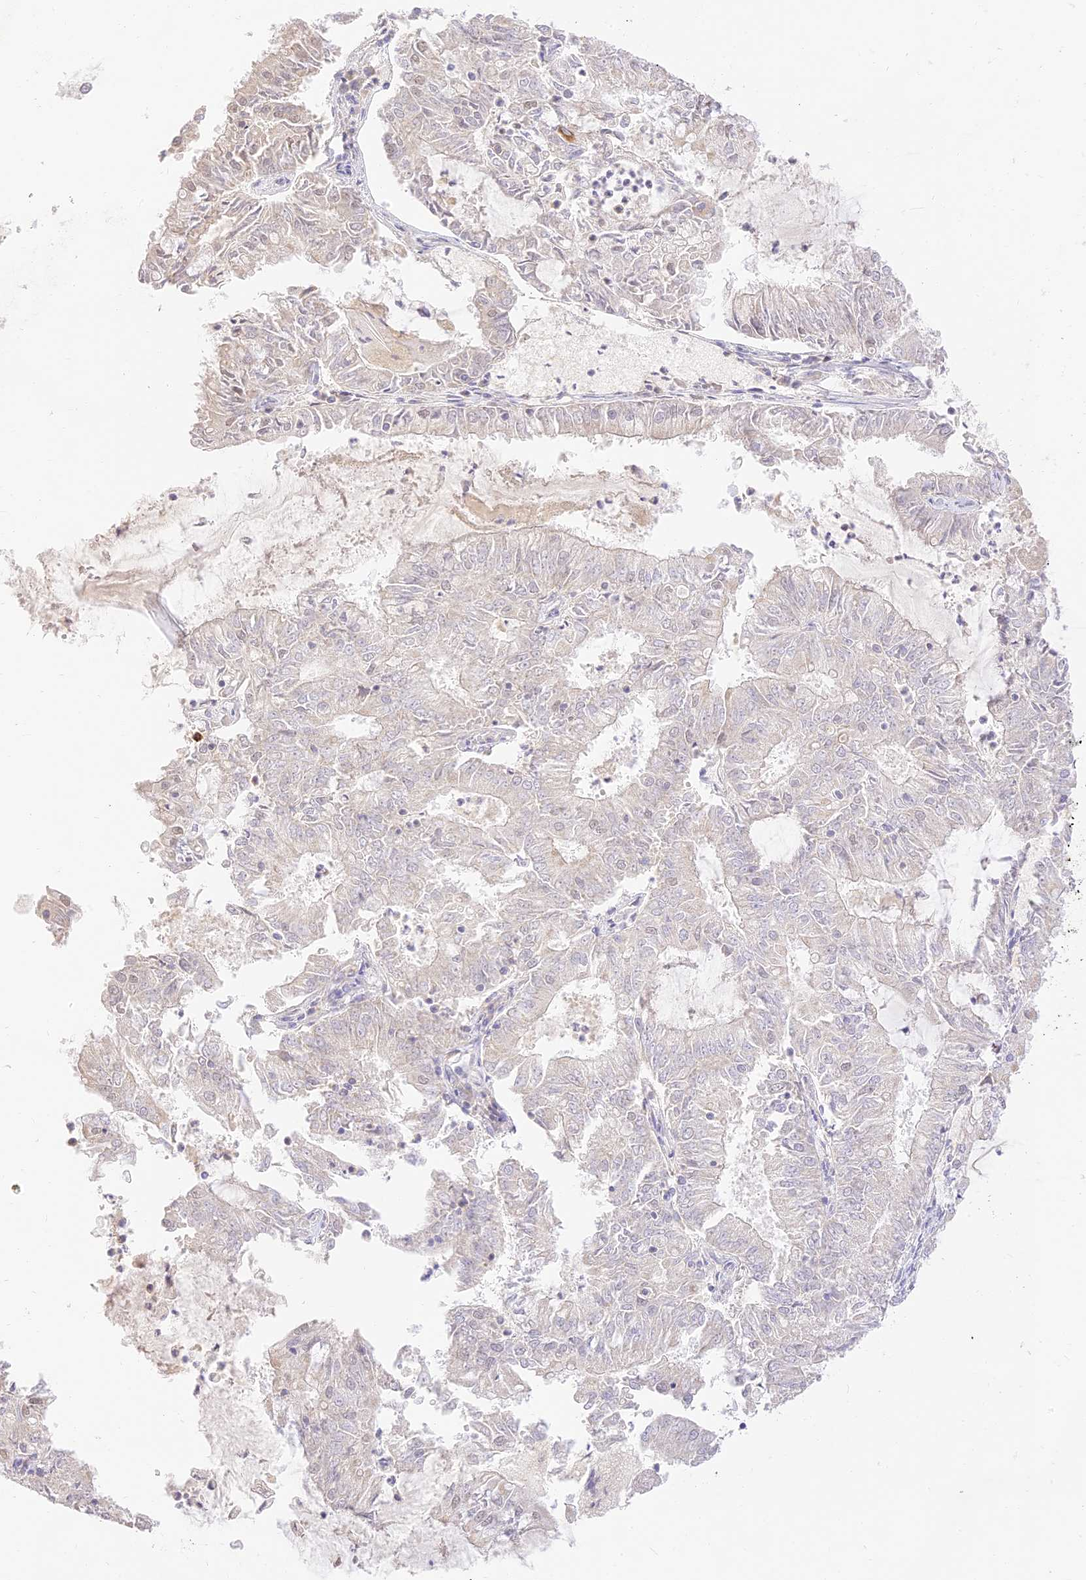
{"staining": {"intensity": "negative", "quantity": "none", "location": "none"}, "tissue": "endometrial cancer", "cell_type": "Tumor cells", "image_type": "cancer", "snomed": [{"axis": "morphology", "description": "Adenocarcinoma, NOS"}, {"axis": "topography", "description": "Endometrium"}], "caption": "The immunohistochemistry image has no significant expression in tumor cells of endometrial cancer (adenocarcinoma) tissue.", "gene": "LRRC15", "patient": {"sex": "female", "age": 57}}